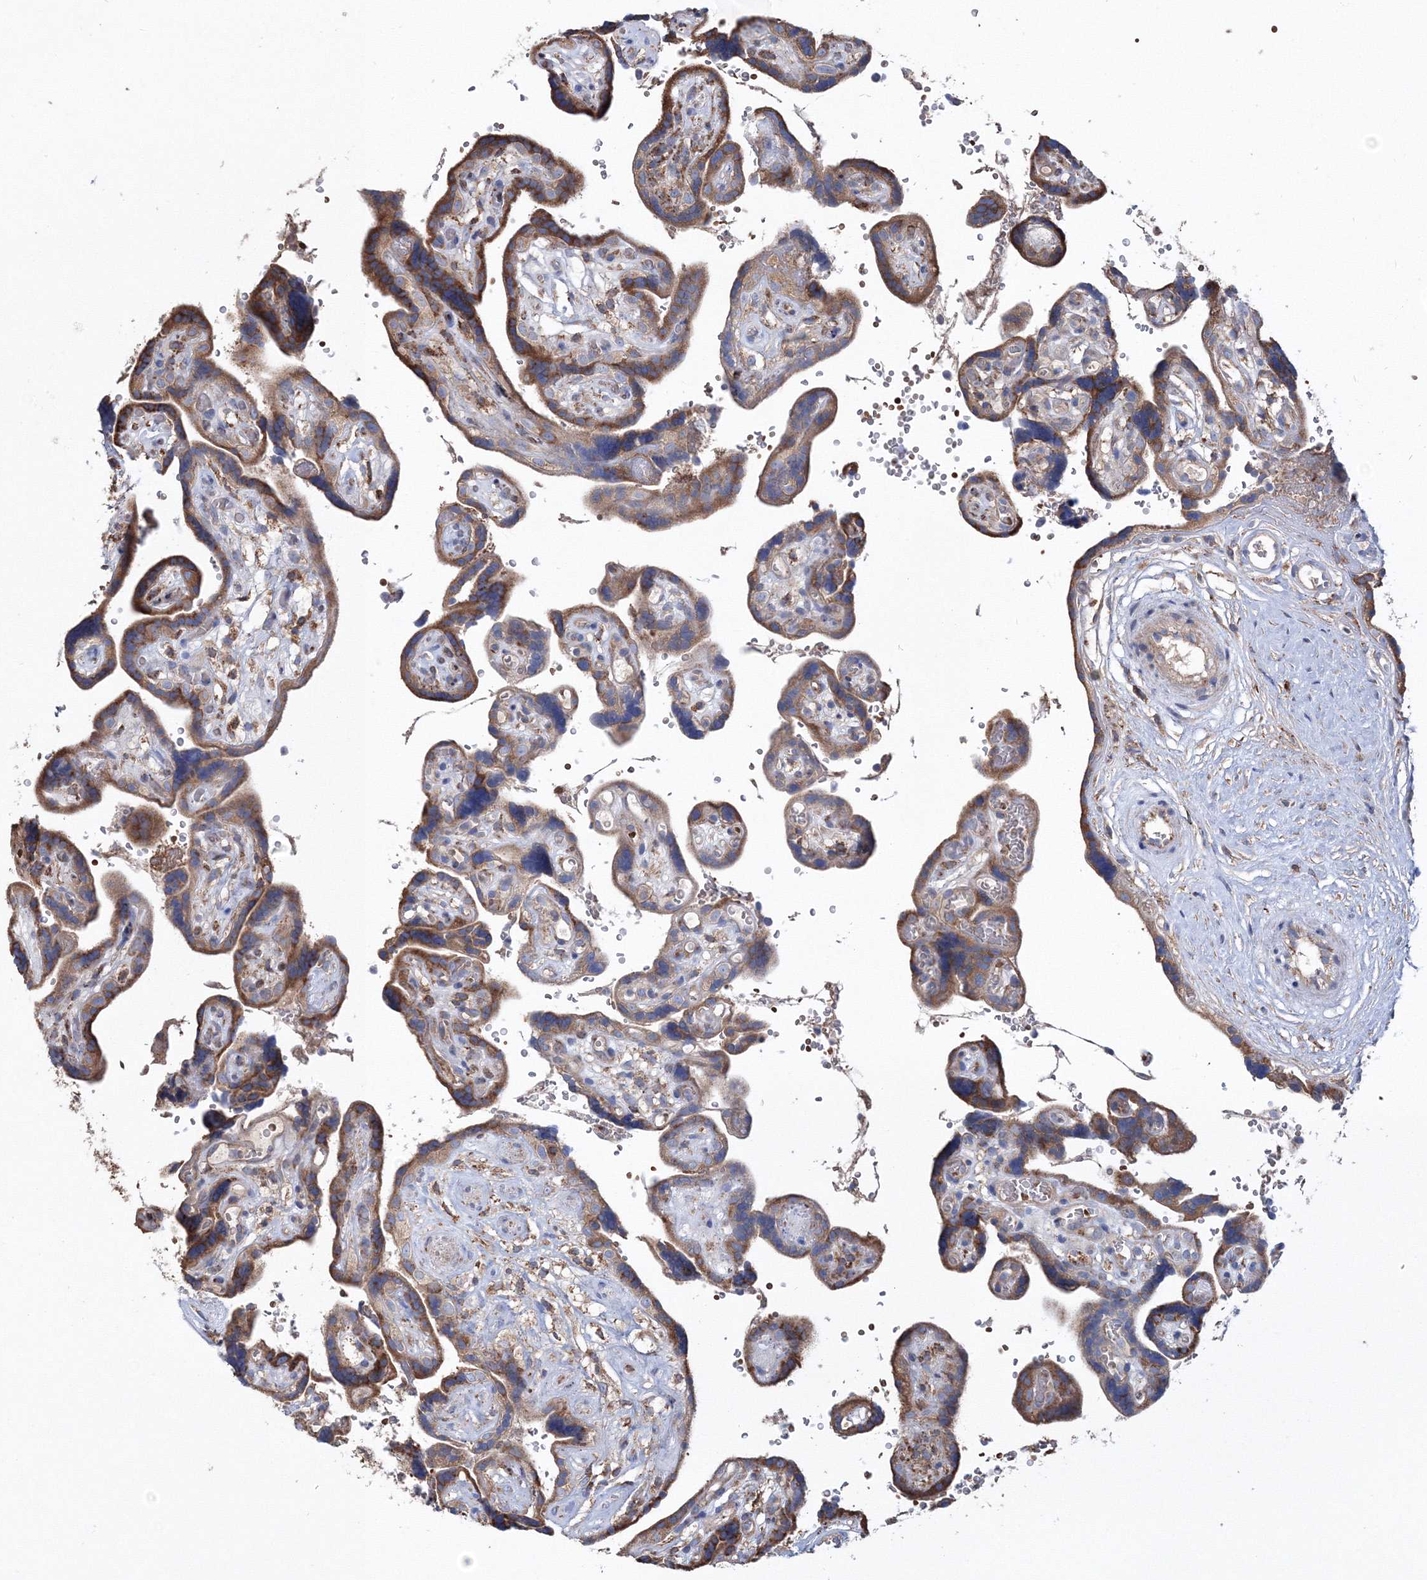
{"staining": {"intensity": "strong", "quantity": ">75%", "location": "cytoplasmic/membranous"}, "tissue": "placenta", "cell_type": "Decidual cells", "image_type": "normal", "snomed": [{"axis": "morphology", "description": "Normal tissue, NOS"}, {"axis": "topography", "description": "Placenta"}], "caption": "High-power microscopy captured an immunohistochemistry (IHC) image of normal placenta, revealing strong cytoplasmic/membranous staining in about >75% of decidual cells.", "gene": "VPS8", "patient": {"sex": "female", "age": 30}}